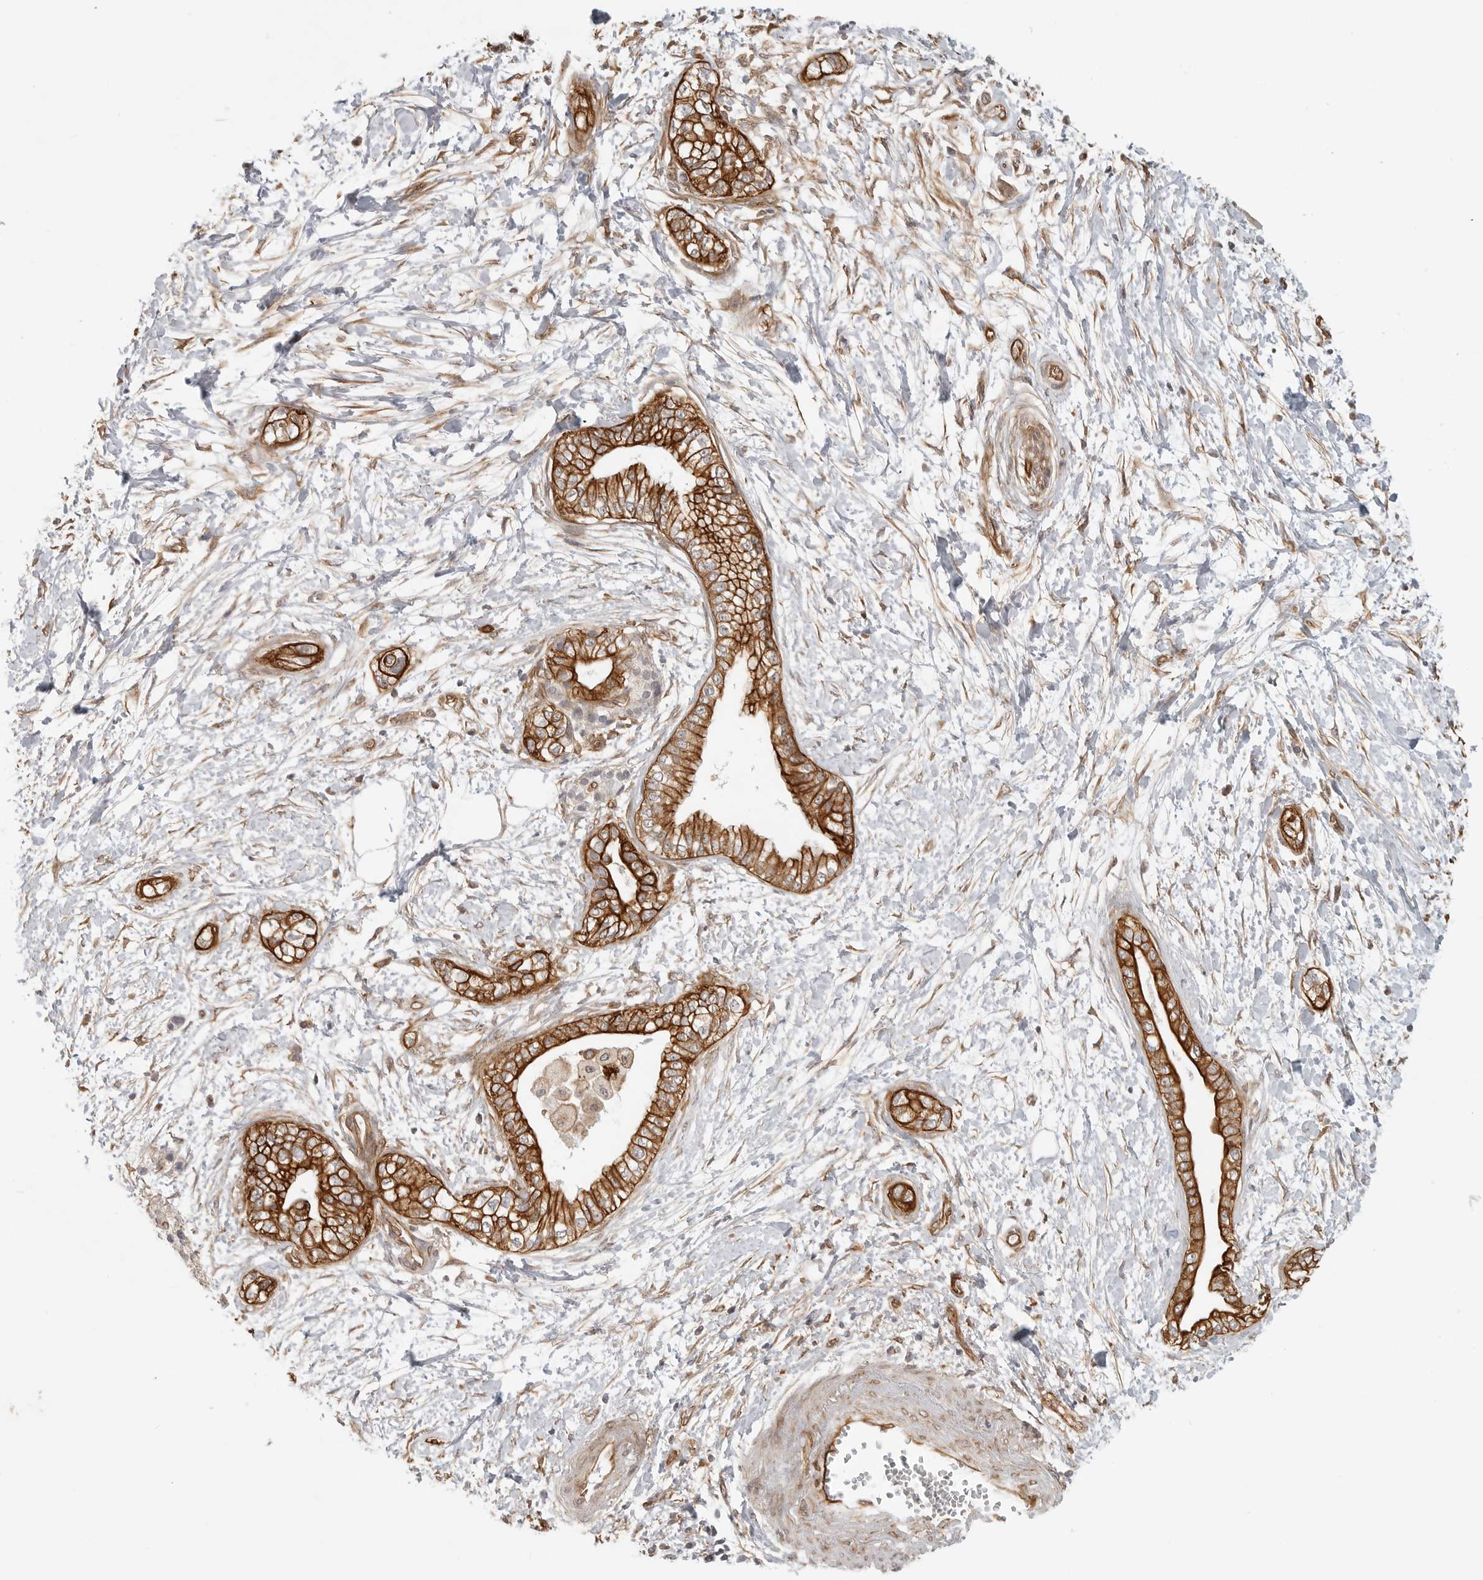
{"staining": {"intensity": "strong", "quantity": ">75%", "location": "cytoplasmic/membranous"}, "tissue": "pancreatic cancer", "cell_type": "Tumor cells", "image_type": "cancer", "snomed": [{"axis": "morphology", "description": "Adenocarcinoma, NOS"}, {"axis": "topography", "description": "Pancreas"}], "caption": "A brown stain highlights strong cytoplasmic/membranous positivity of a protein in pancreatic adenocarcinoma tumor cells.", "gene": "ATOH7", "patient": {"sex": "male", "age": 68}}